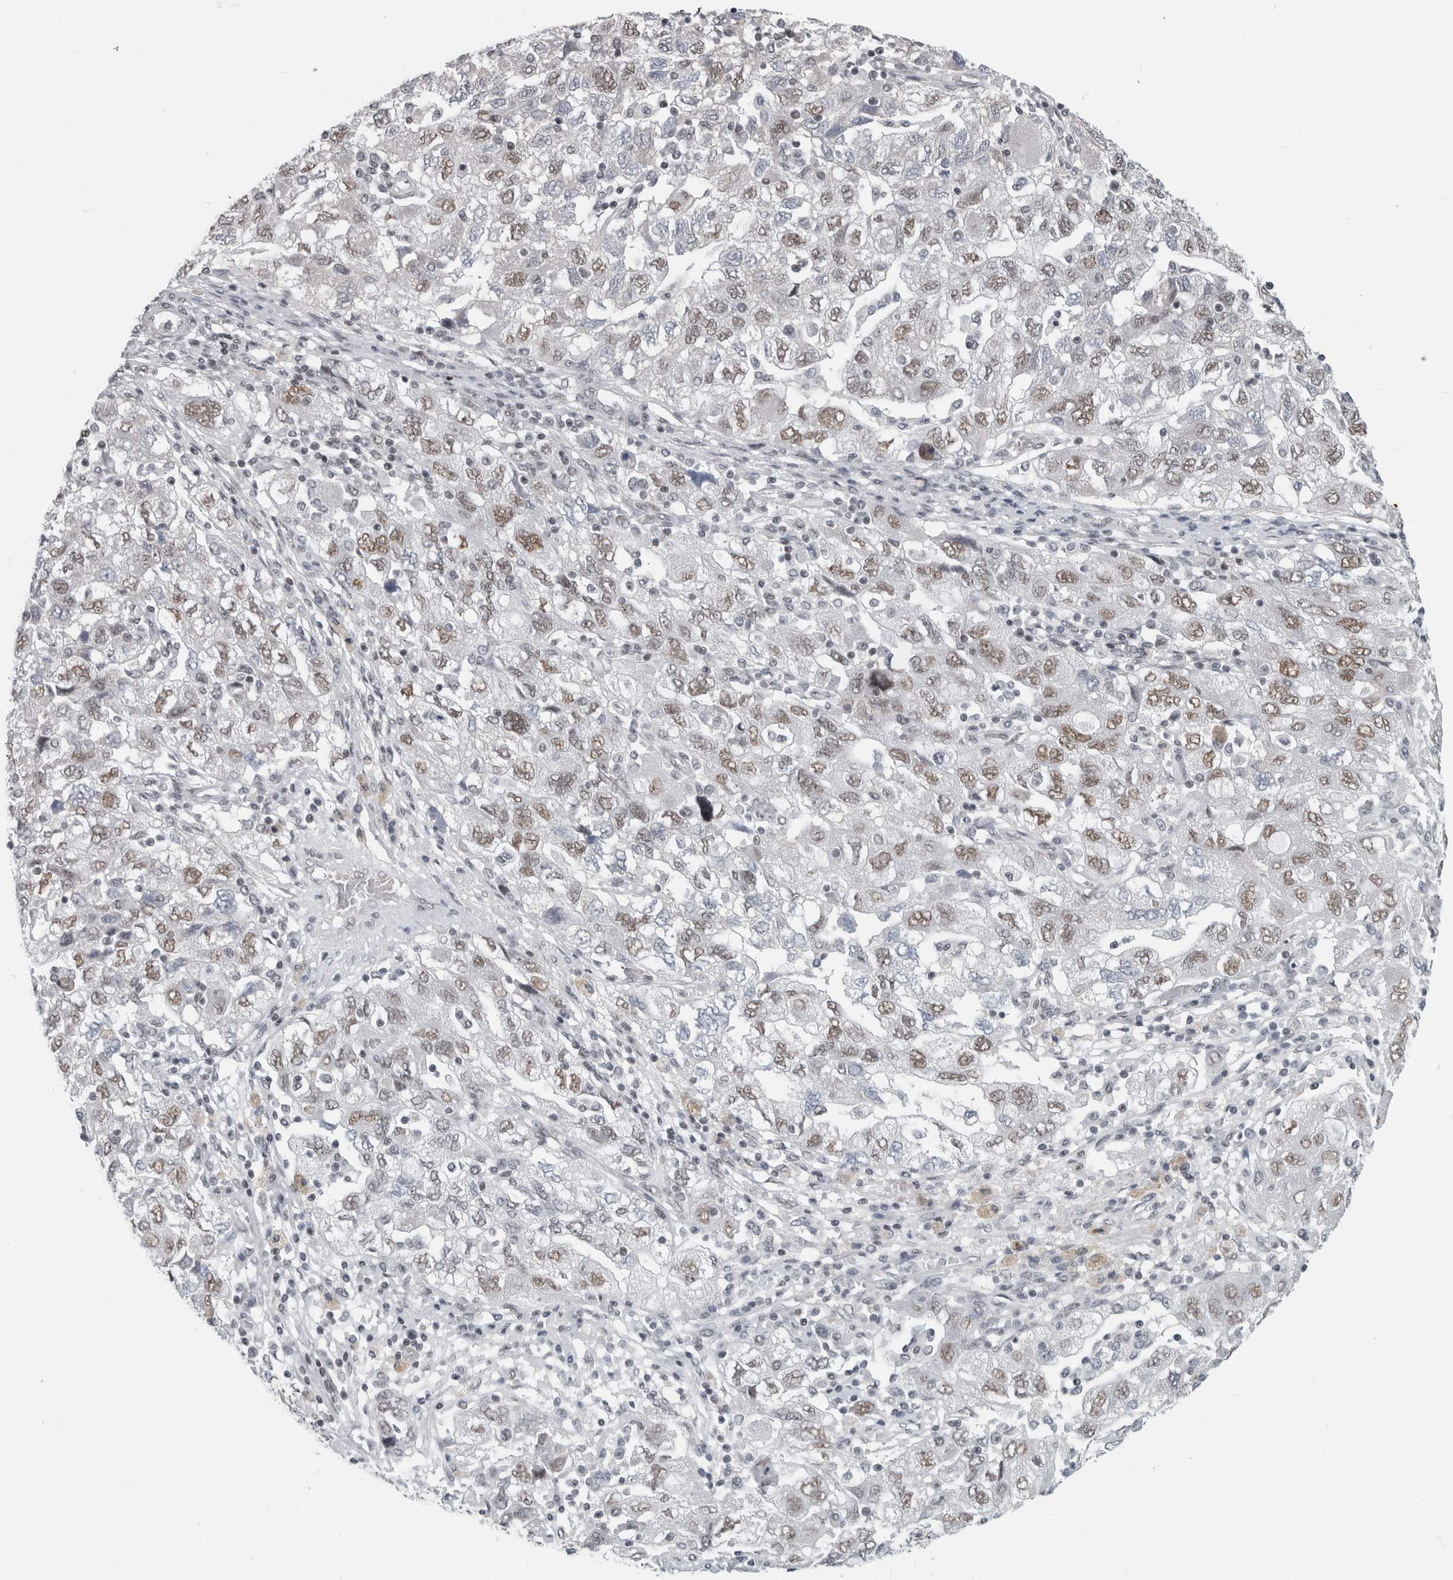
{"staining": {"intensity": "weak", "quantity": "25%-75%", "location": "nuclear"}, "tissue": "ovarian cancer", "cell_type": "Tumor cells", "image_type": "cancer", "snomed": [{"axis": "morphology", "description": "Carcinoma, NOS"}, {"axis": "morphology", "description": "Cystadenocarcinoma, serous, NOS"}, {"axis": "topography", "description": "Ovary"}], "caption": "Ovarian serous cystadenocarcinoma stained with IHC demonstrates weak nuclear expression in approximately 25%-75% of tumor cells.", "gene": "ARID4B", "patient": {"sex": "female", "age": 69}}